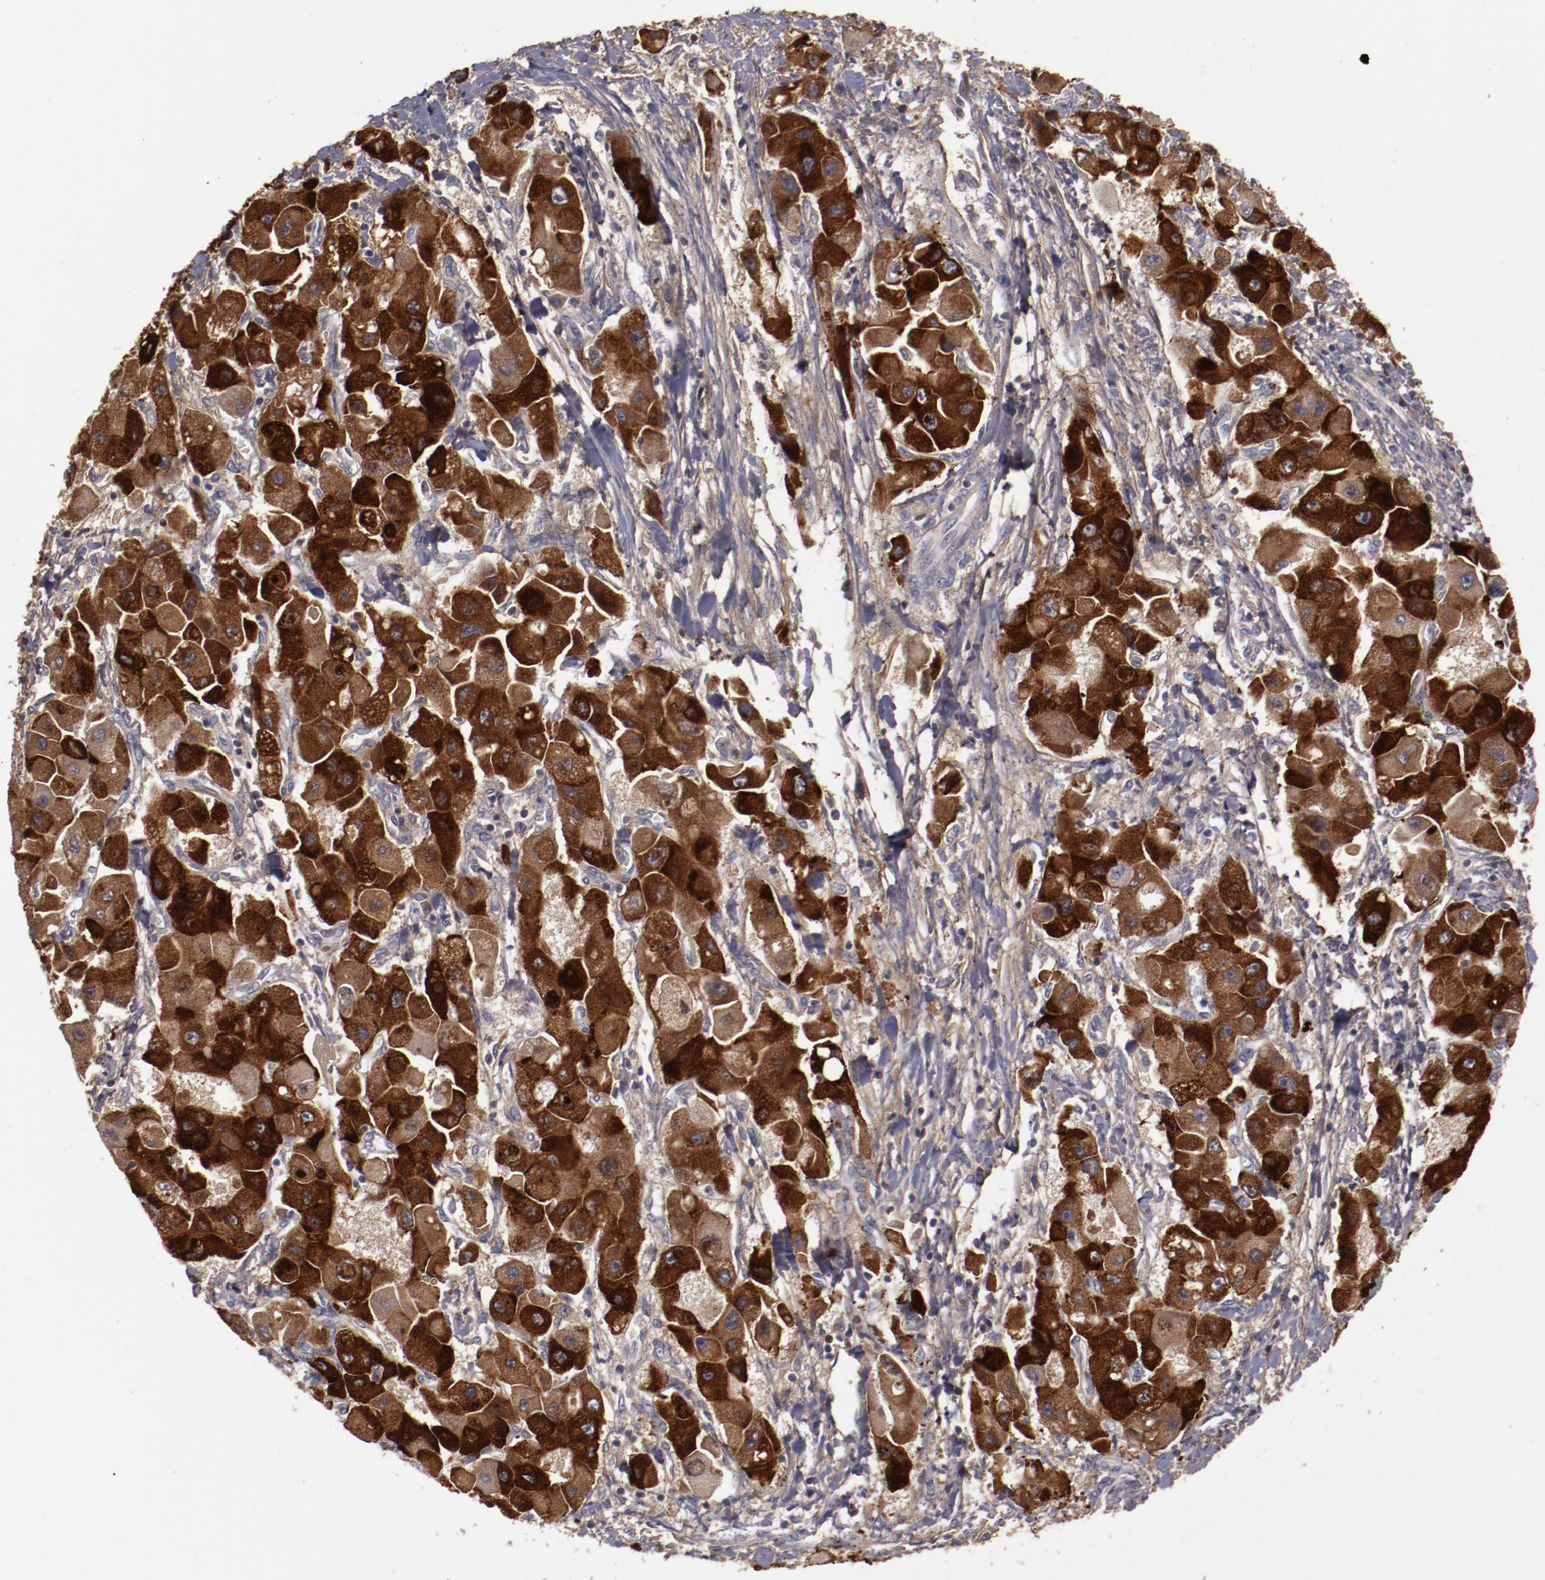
{"staining": {"intensity": "strong", "quantity": ">75%", "location": "cytoplasmic/membranous"}, "tissue": "liver cancer", "cell_type": "Tumor cells", "image_type": "cancer", "snomed": [{"axis": "morphology", "description": "Carcinoma, Hepatocellular, NOS"}, {"axis": "topography", "description": "Liver"}], "caption": "A photomicrograph of hepatocellular carcinoma (liver) stained for a protein reveals strong cytoplasmic/membranous brown staining in tumor cells.", "gene": "MBL2", "patient": {"sex": "male", "age": 24}}